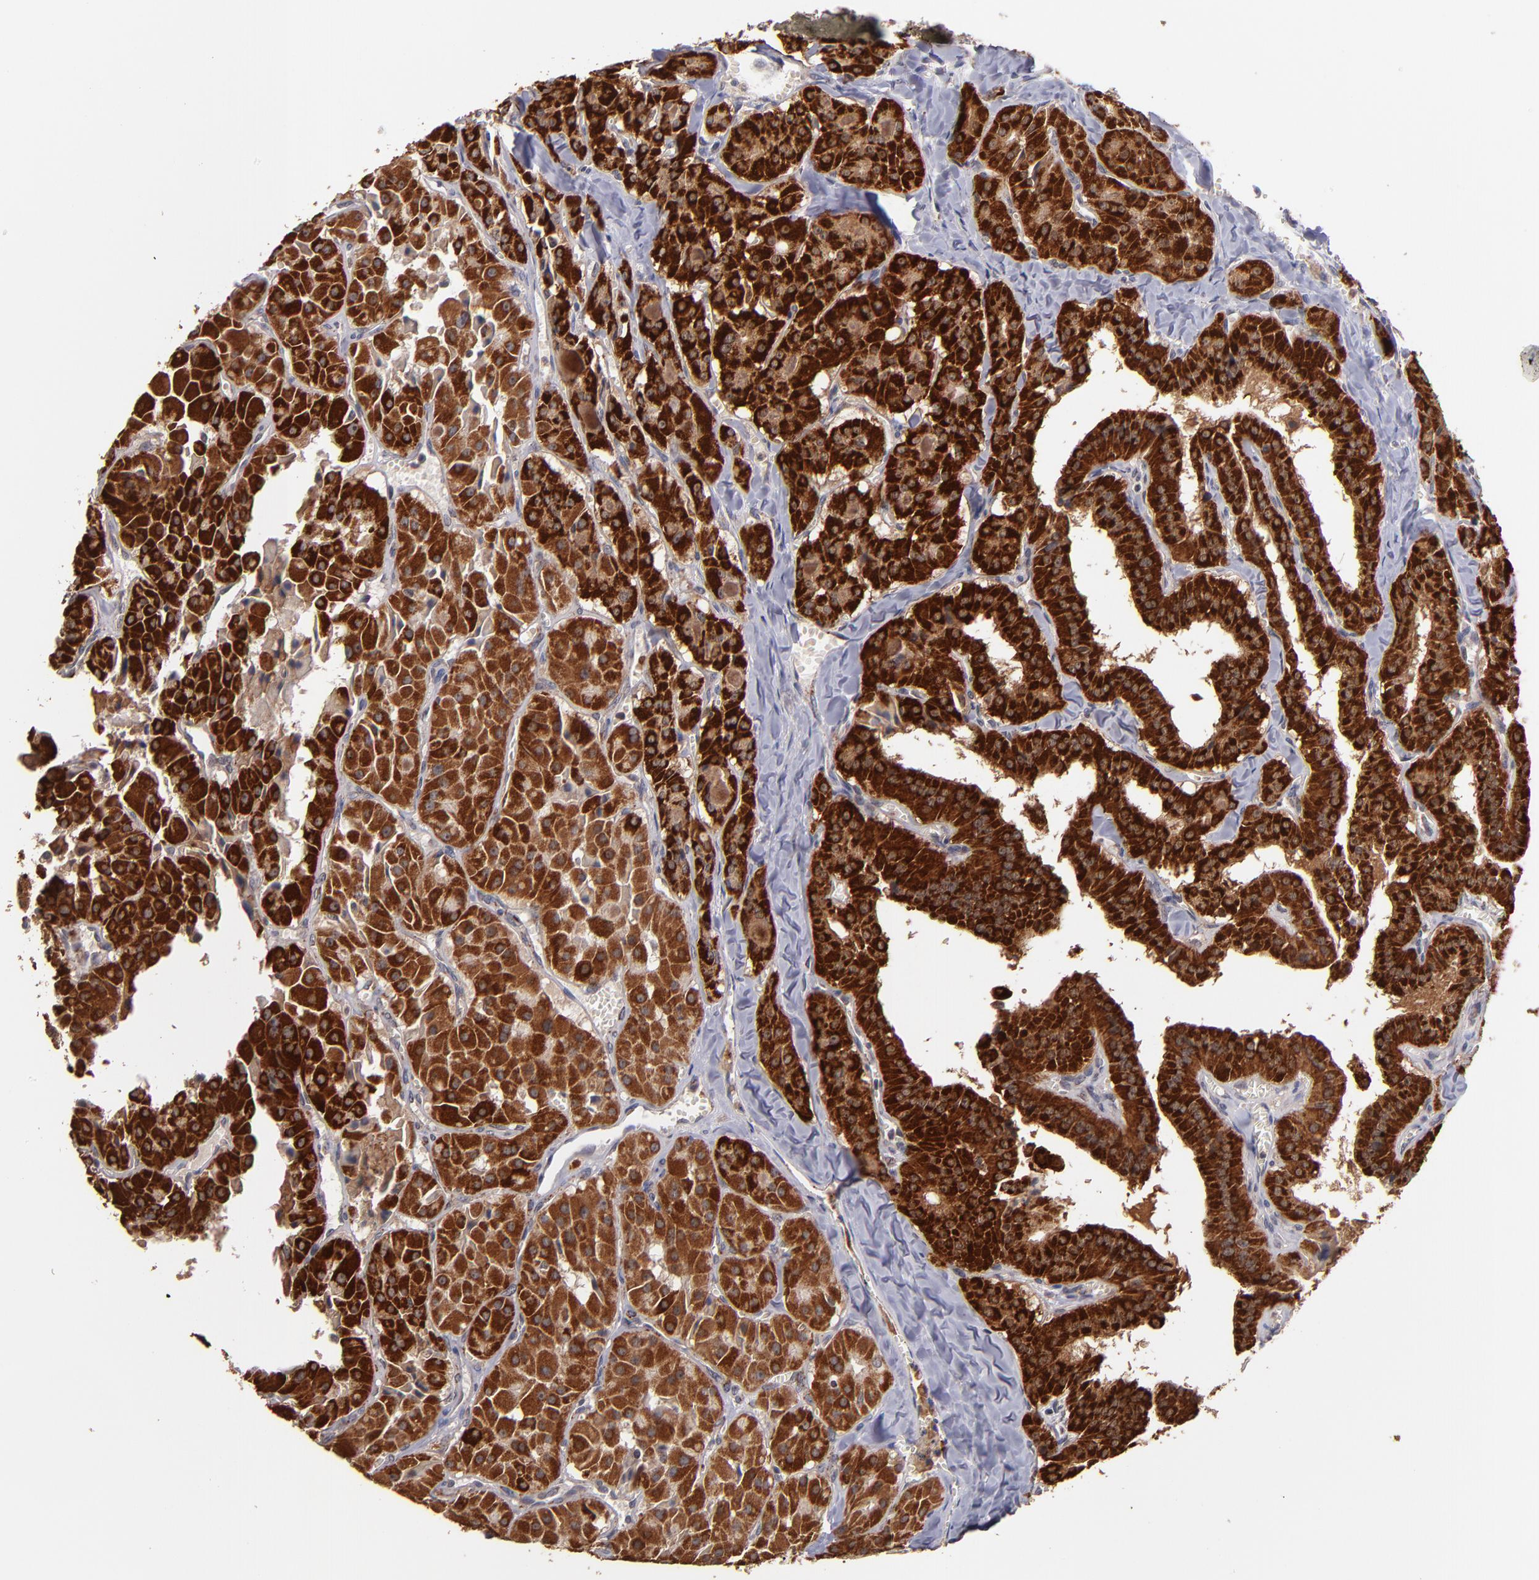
{"staining": {"intensity": "strong", "quantity": ">75%", "location": "cytoplasmic/membranous"}, "tissue": "thyroid cancer", "cell_type": "Tumor cells", "image_type": "cancer", "snomed": [{"axis": "morphology", "description": "Carcinoma, NOS"}, {"axis": "topography", "description": "Thyroid gland"}], "caption": "Immunohistochemical staining of human thyroid cancer (carcinoma) reveals high levels of strong cytoplasmic/membranous protein positivity in approximately >75% of tumor cells. (Stains: DAB (3,3'-diaminobenzidine) in brown, nuclei in blue, Microscopy: brightfield microscopy at high magnification).", "gene": "DIABLO", "patient": {"sex": "male", "age": 76}}